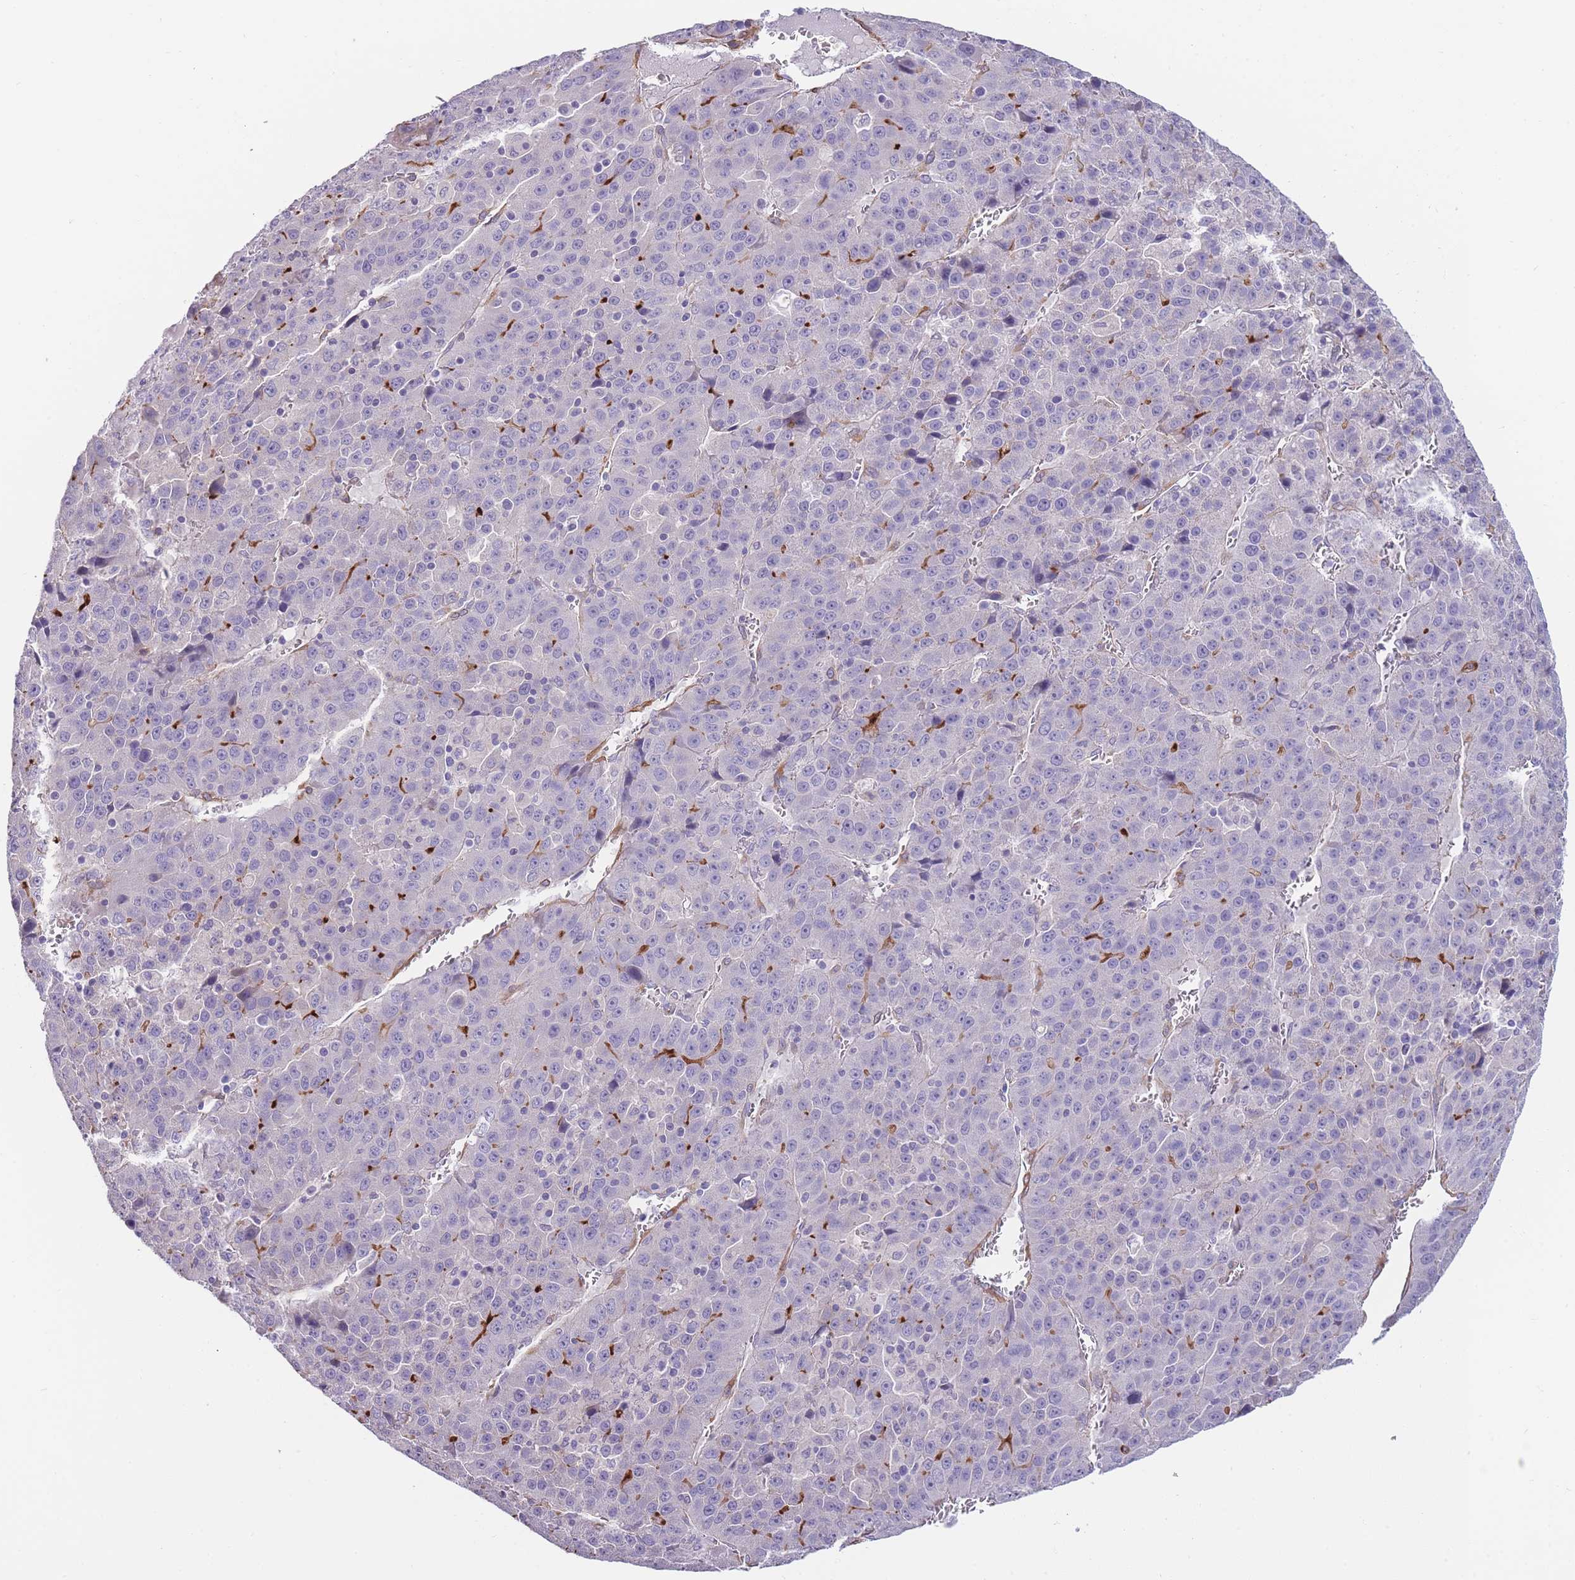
{"staining": {"intensity": "negative", "quantity": "none", "location": "none"}, "tissue": "liver cancer", "cell_type": "Tumor cells", "image_type": "cancer", "snomed": [{"axis": "morphology", "description": "Carcinoma, Hepatocellular, NOS"}, {"axis": "topography", "description": "Liver"}], "caption": "Immunohistochemistry micrograph of neoplastic tissue: human hepatocellular carcinoma (liver) stained with DAB (3,3'-diaminobenzidine) displays no significant protein staining in tumor cells.", "gene": "FAM124A", "patient": {"sex": "female", "age": 53}}